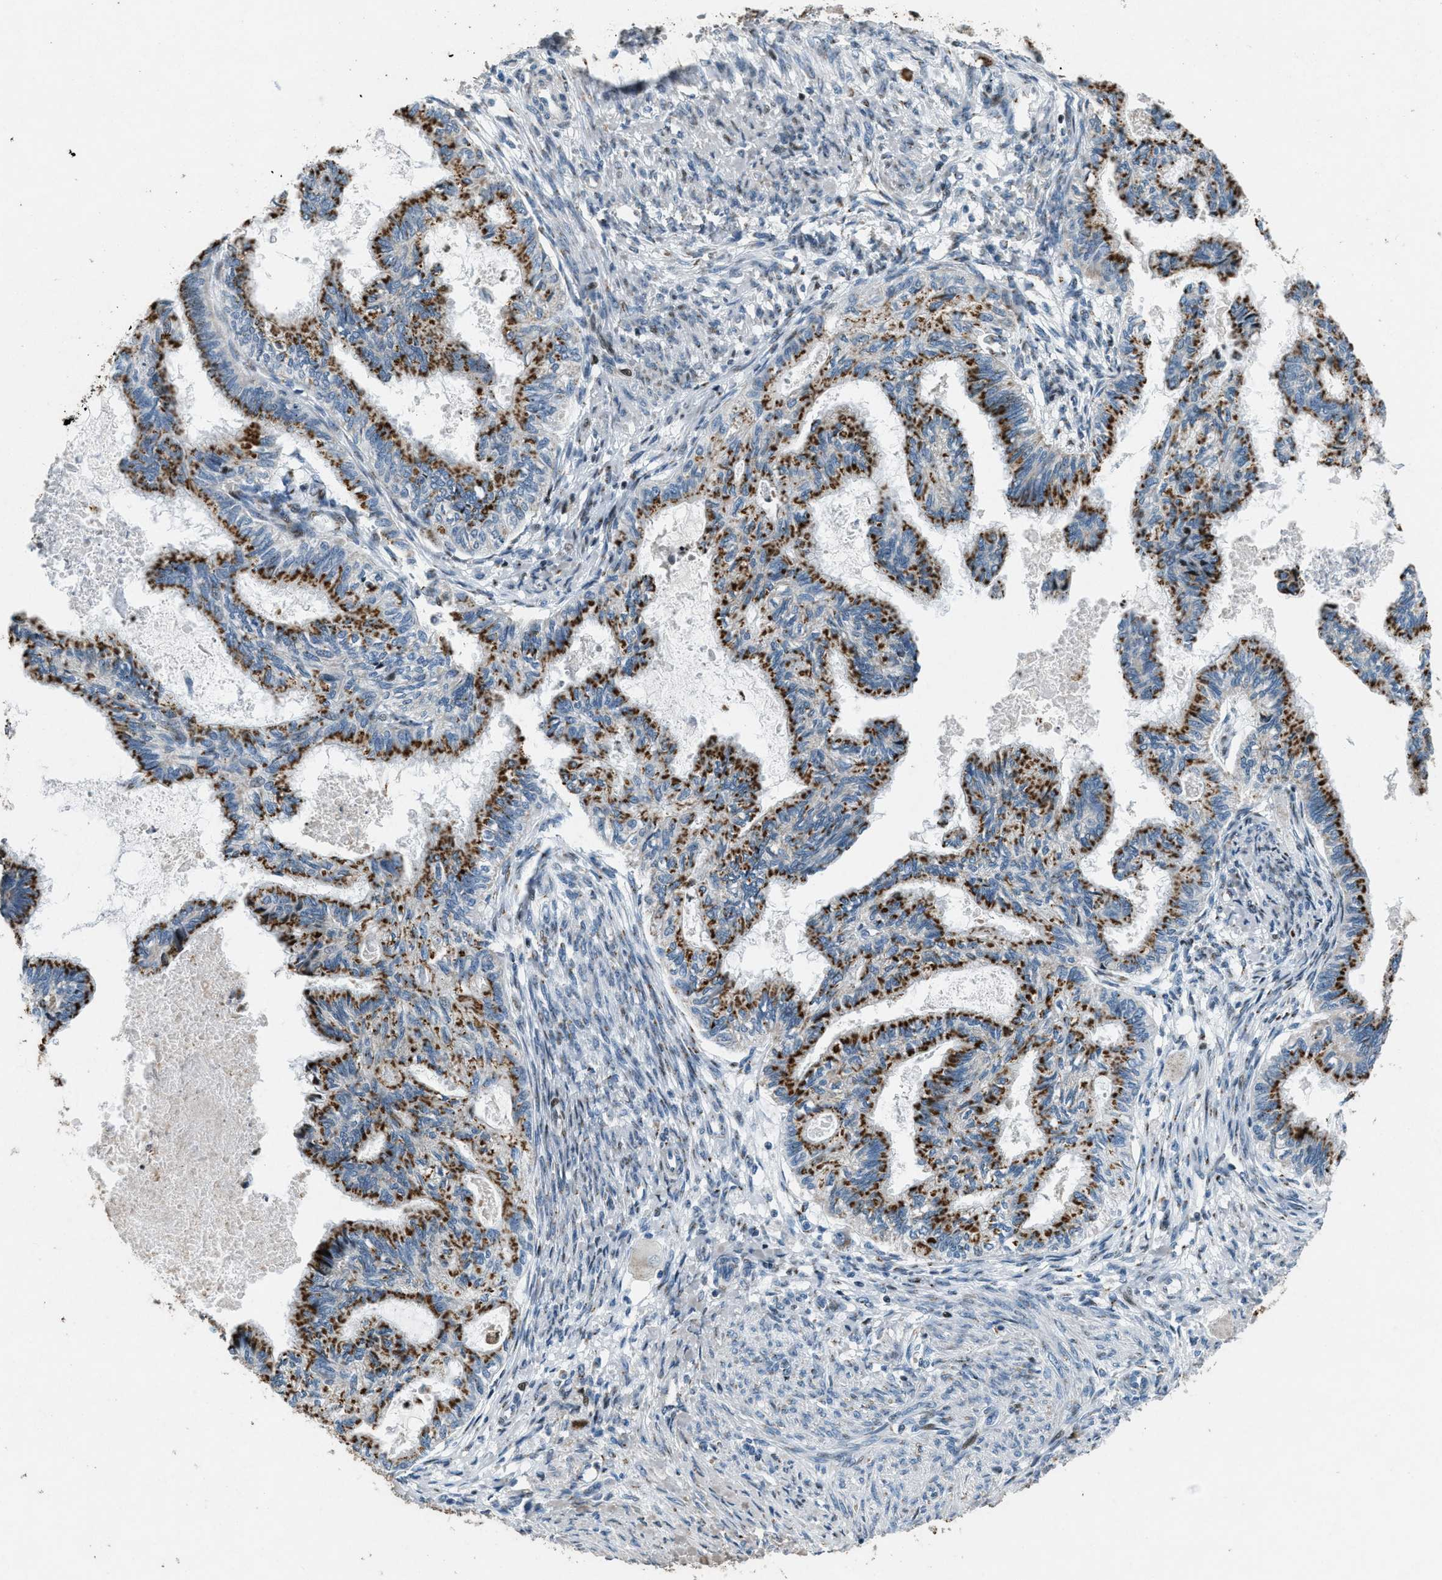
{"staining": {"intensity": "strong", "quantity": ">75%", "location": "cytoplasmic/membranous"}, "tissue": "cervical cancer", "cell_type": "Tumor cells", "image_type": "cancer", "snomed": [{"axis": "morphology", "description": "Normal tissue, NOS"}, {"axis": "morphology", "description": "Adenocarcinoma, NOS"}, {"axis": "topography", "description": "Cervix"}, {"axis": "topography", "description": "Endometrium"}], "caption": "Immunohistochemical staining of human cervical cancer shows high levels of strong cytoplasmic/membranous staining in approximately >75% of tumor cells.", "gene": "GPC6", "patient": {"sex": "female", "age": 86}}